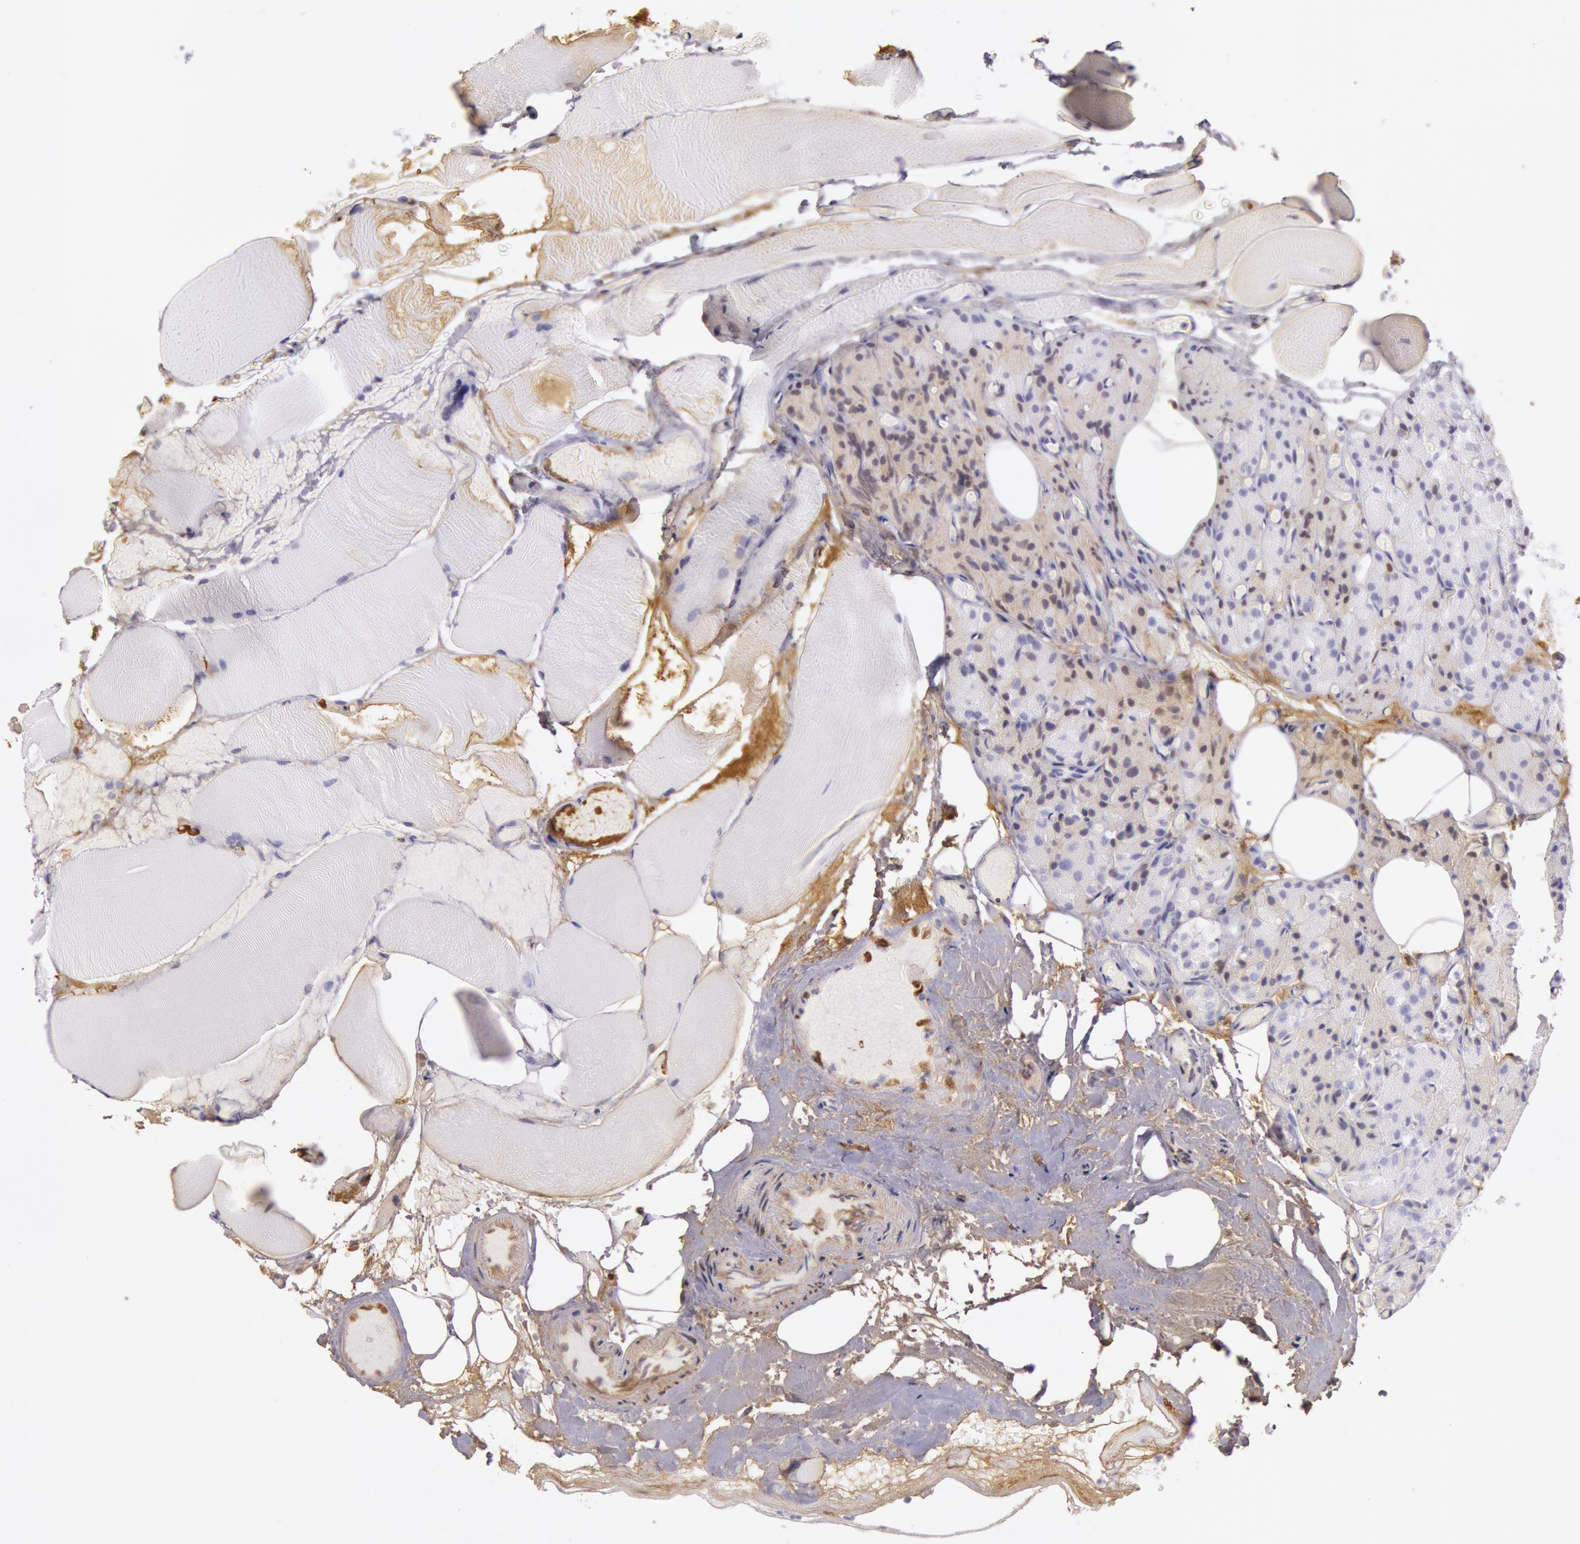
{"staining": {"intensity": "weak", "quantity": "<25%", "location": "cytoplasmic/membranous"}, "tissue": "parathyroid gland", "cell_type": "Glandular cells", "image_type": "normal", "snomed": [{"axis": "morphology", "description": "Normal tissue, NOS"}, {"axis": "topography", "description": "Skeletal muscle"}, {"axis": "topography", "description": "Parathyroid gland"}], "caption": "The immunohistochemistry histopathology image has no significant staining in glandular cells of parathyroid gland. (DAB IHC with hematoxylin counter stain).", "gene": "IGHG1", "patient": {"sex": "female", "age": 37}}